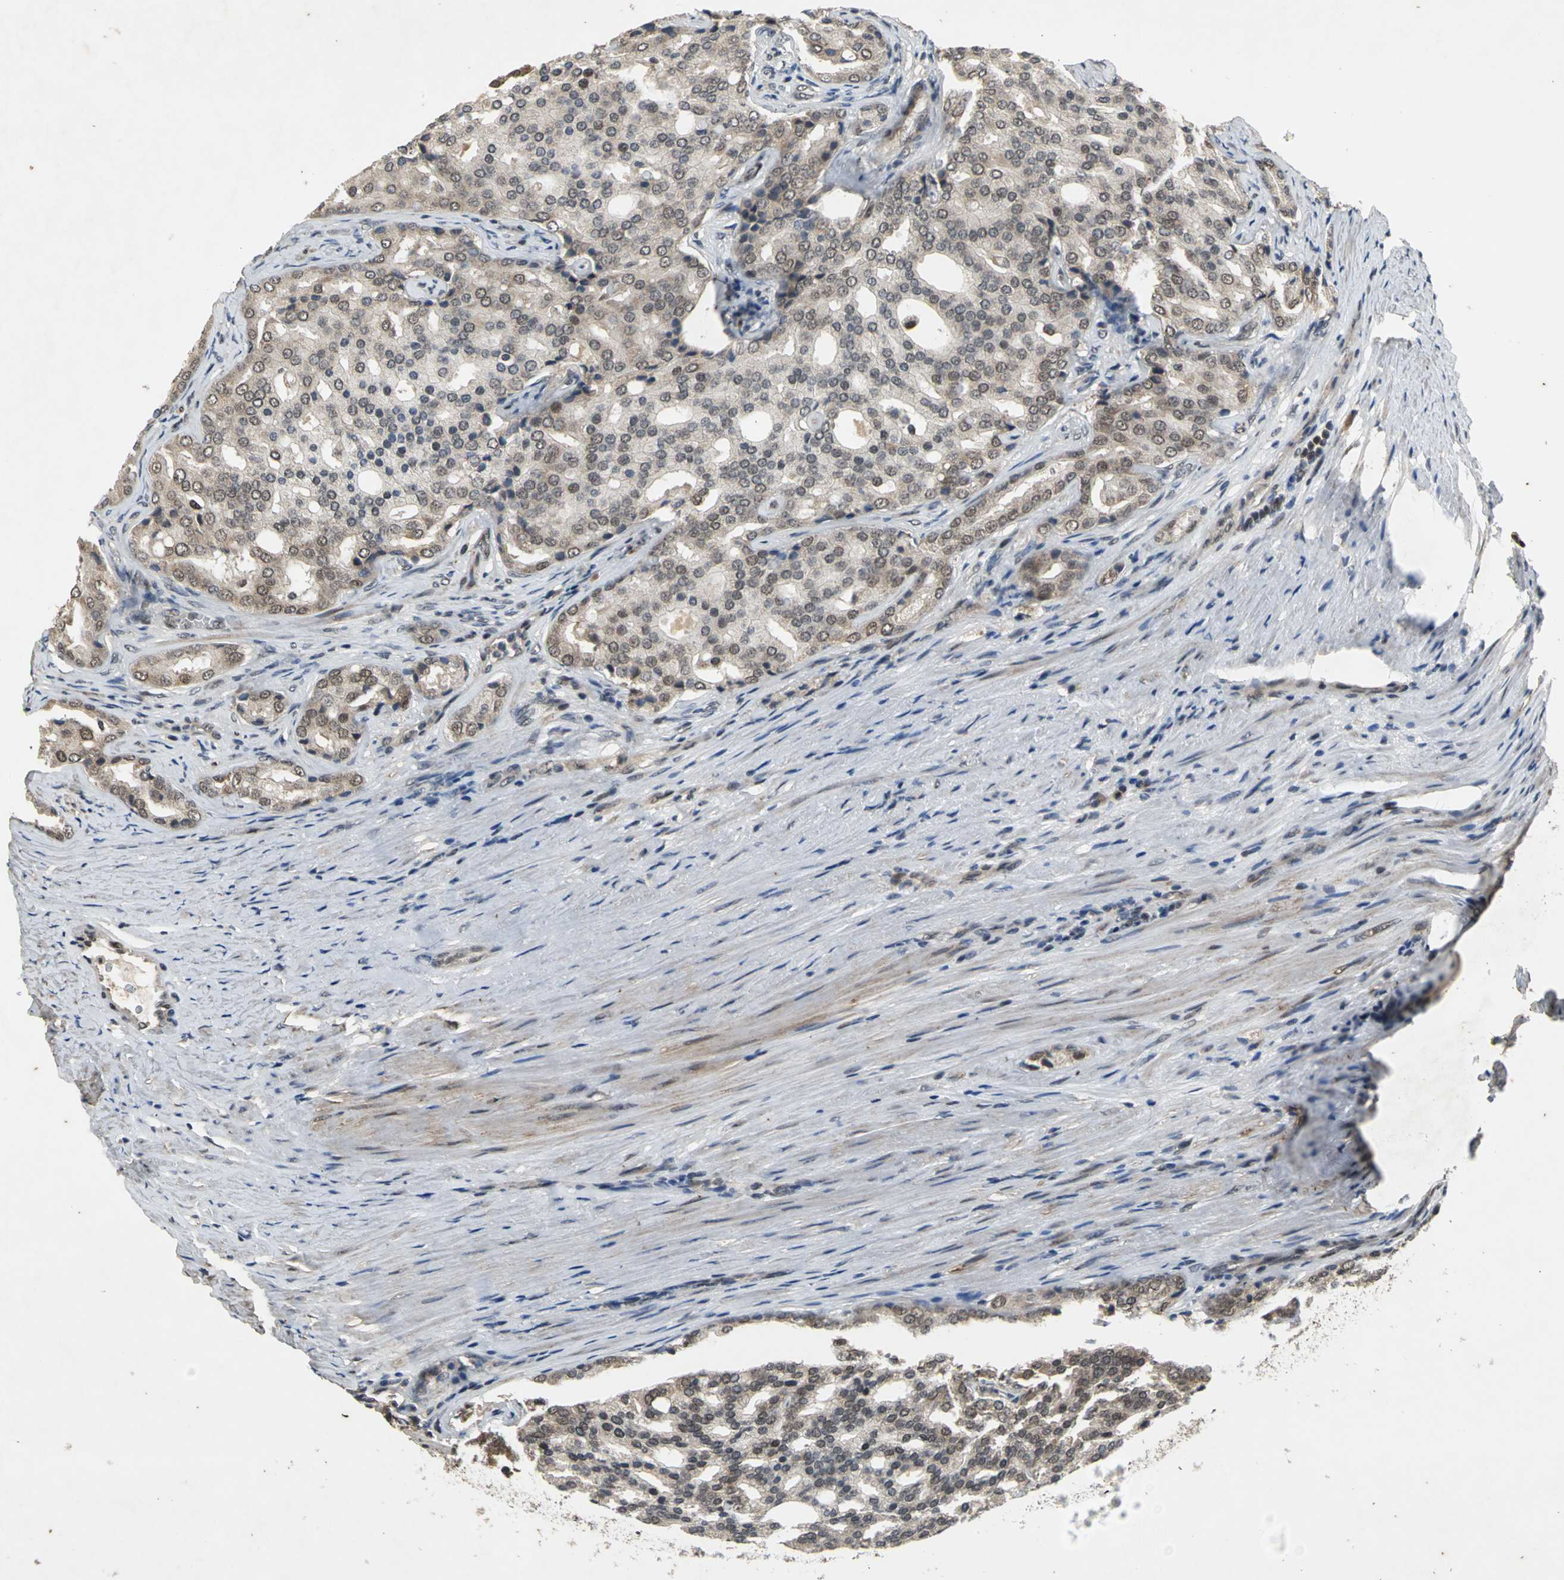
{"staining": {"intensity": "weak", "quantity": "<25%", "location": "cytoplasmic/membranous"}, "tissue": "prostate cancer", "cell_type": "Tumor cells", "image_type": "cancer", "snomed": [{"axis": "morphology", "description": "Adenocarcinoma, High grade"}, {"axis": "topography", "description": "Prostate"}], "caption": "There is no significant expression in tumor cells of adenocarcinoma (high-grade) (prostate).", "gene": "NOTCH3", "patient": {"sex": "male", "age": 64}}